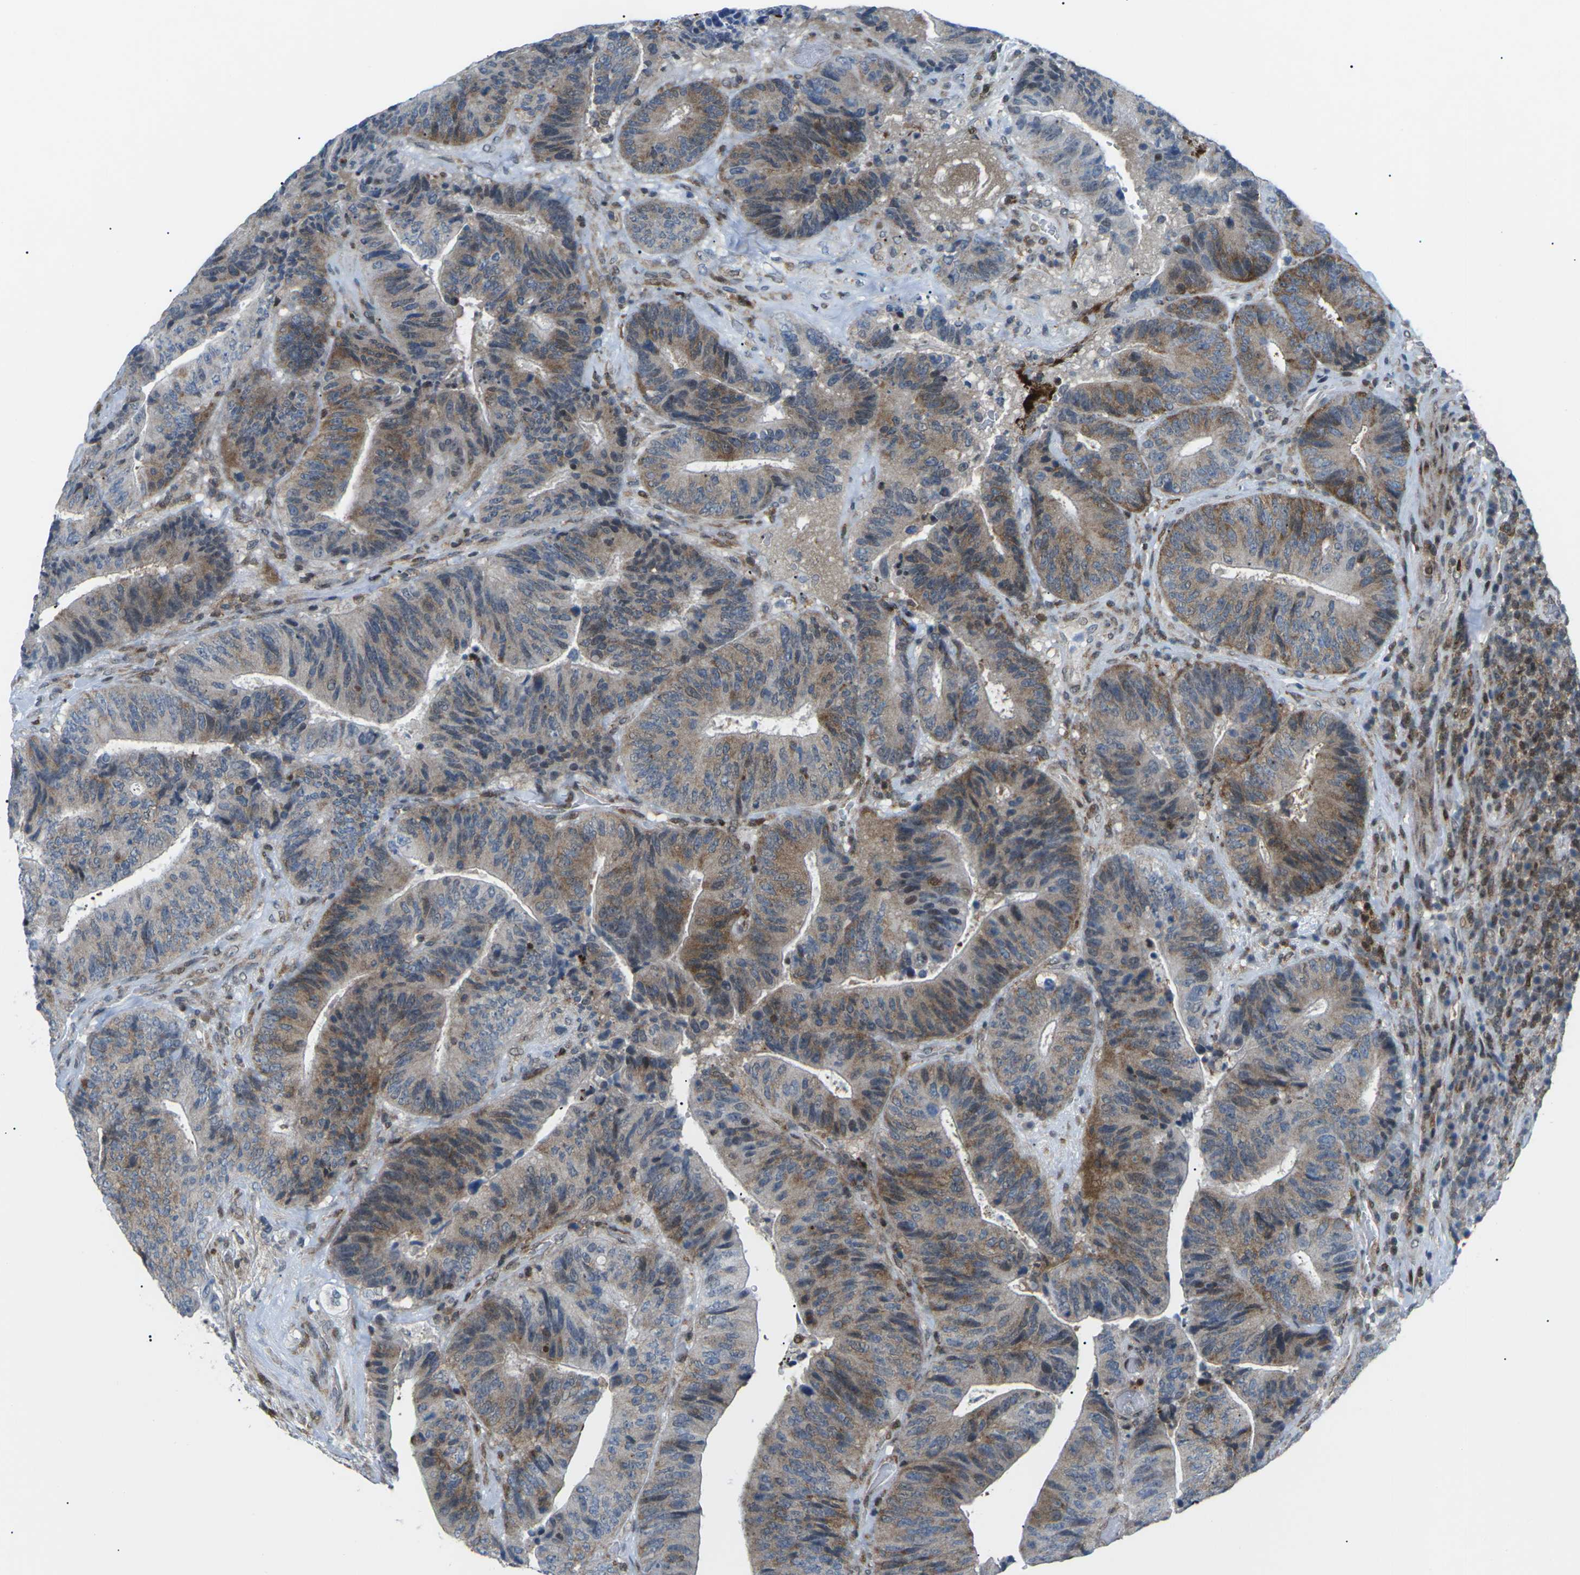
{"staining": {"intensity": "moderate", "quantity": "25%-75%", "location": "cytoplasmic/membranous,nuclear"}, "tissue": "colorectal cancer", "cell_type": "Tumor cells", "image_type": "cancer", "snomed": [{"axis": "morphology", "description": "Adenocarcinoma, NOS"}, {"axis": "topography", "description": "Rectum"}], "caption": "IHC photomicrograph of neoplastic tissue: colorectal adenocarcinoma stained using immunohistochemistry demonstrates medium levels of moderate protein expression localized specifically in the cytoplasmic/membranous and nuclear of tumor cells, appearing as a cytoplasmic/membranous and nuclear brown color.", "gene": "MBNL1", "patient": {"sex": "male", "age": 72}}